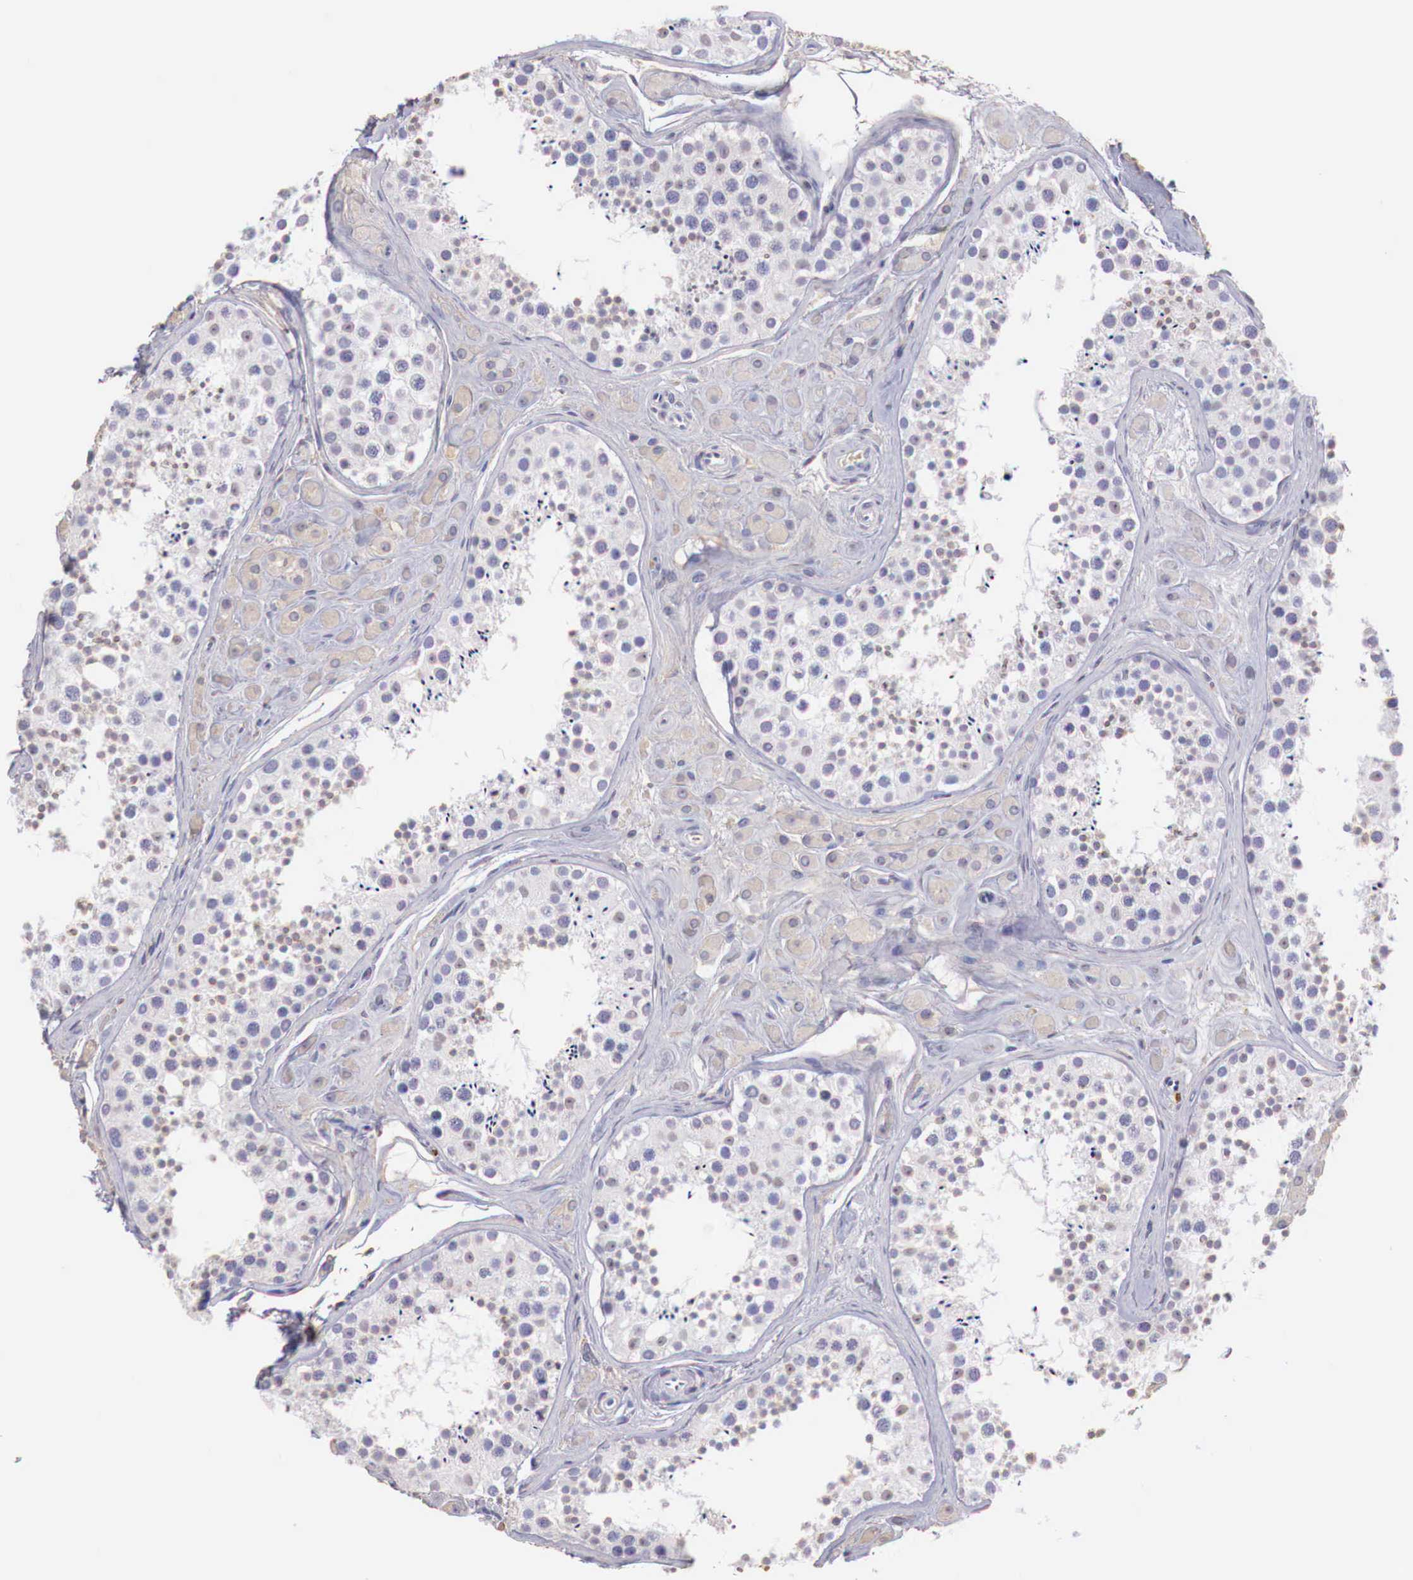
{"staining": {"intensity": "weak", "quantity": "<25%", "location": "cytoplasmic/membranous,nuclear"}, "tissue": "testis", "cell_type": "Cells in seminiferous ducts", "image_type": "normal", "snomed": [{"axis": "morphology", "description": "Normal tissue, NOS"}, {"axis": "topography", "description": "Testis"}], "caption": "IHC of benign testis exhibits no staining in cells in seminiferous ducts.", "gene": "XPNPEP2", "patient": {"sex": "male", "age": 38}}